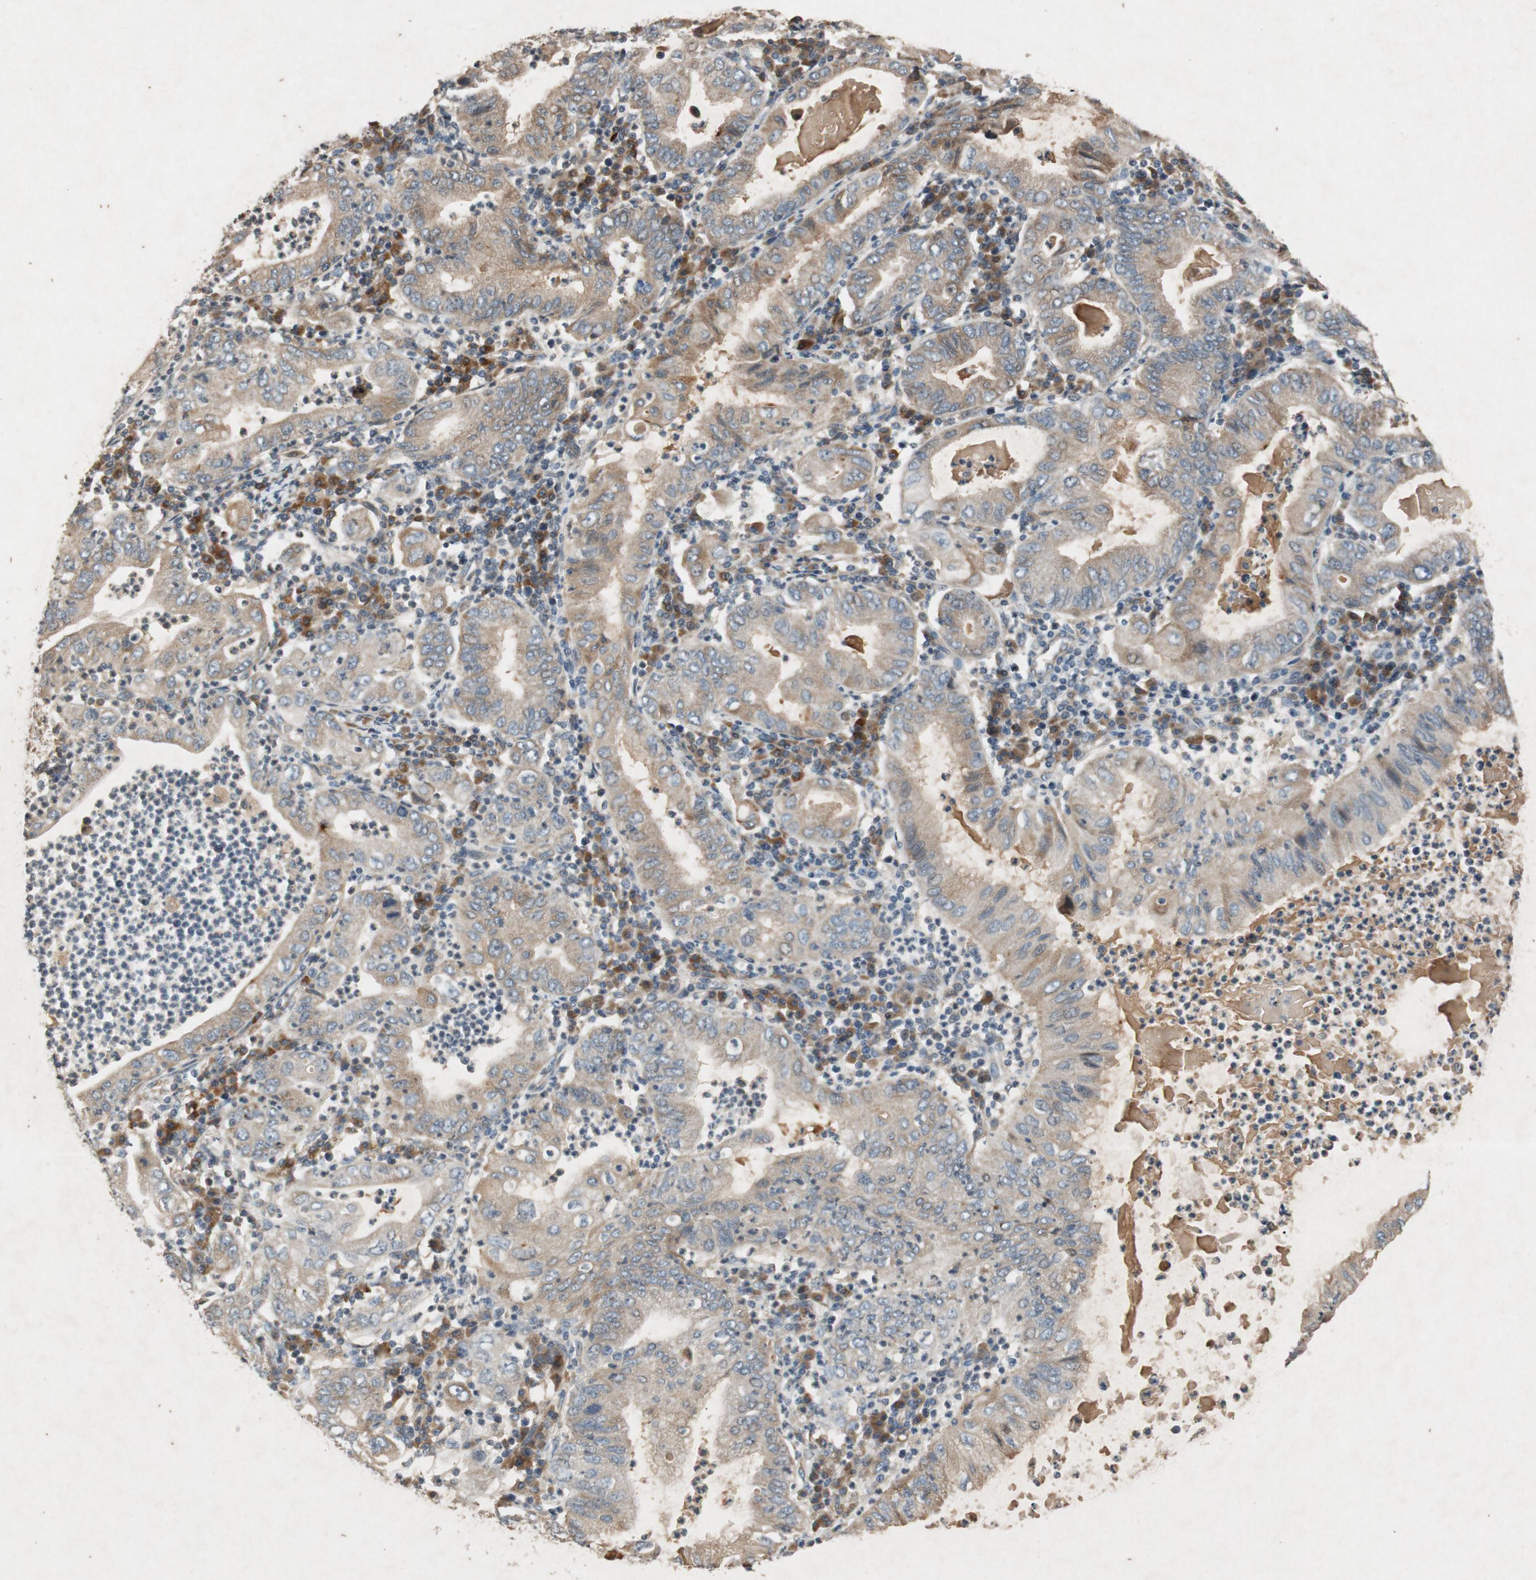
{"staining": {"intensity": "moderate", "quantity": ">75%", "location": "cytoplasmic/membranous"}, "tissue": "stomach cancer", "cell_type": "Tumor cells", "image_type": "cancer", "snomed": [{"axis": "morphology", "description": "Normal tissue, NOS"}, {"axis": "morphology", "description": "Adenocarcinoma, NOS"}, {"axis": "topography", "description": "Esophagus"}, {"axis": "topography", "description": "Stomach, upper"}, {"axis": "topography", "description": "Peripheral nerve tissue"}], "caption": "Immunohistochemical staining of stomach cancer (adenocarcinoma) exhibits moderate cytoplasmic/membranous protein positivity in approximately >75% of tumor cells.", "gene": "ATP2C1", "patient": {"sex": "male", "age": 62}}